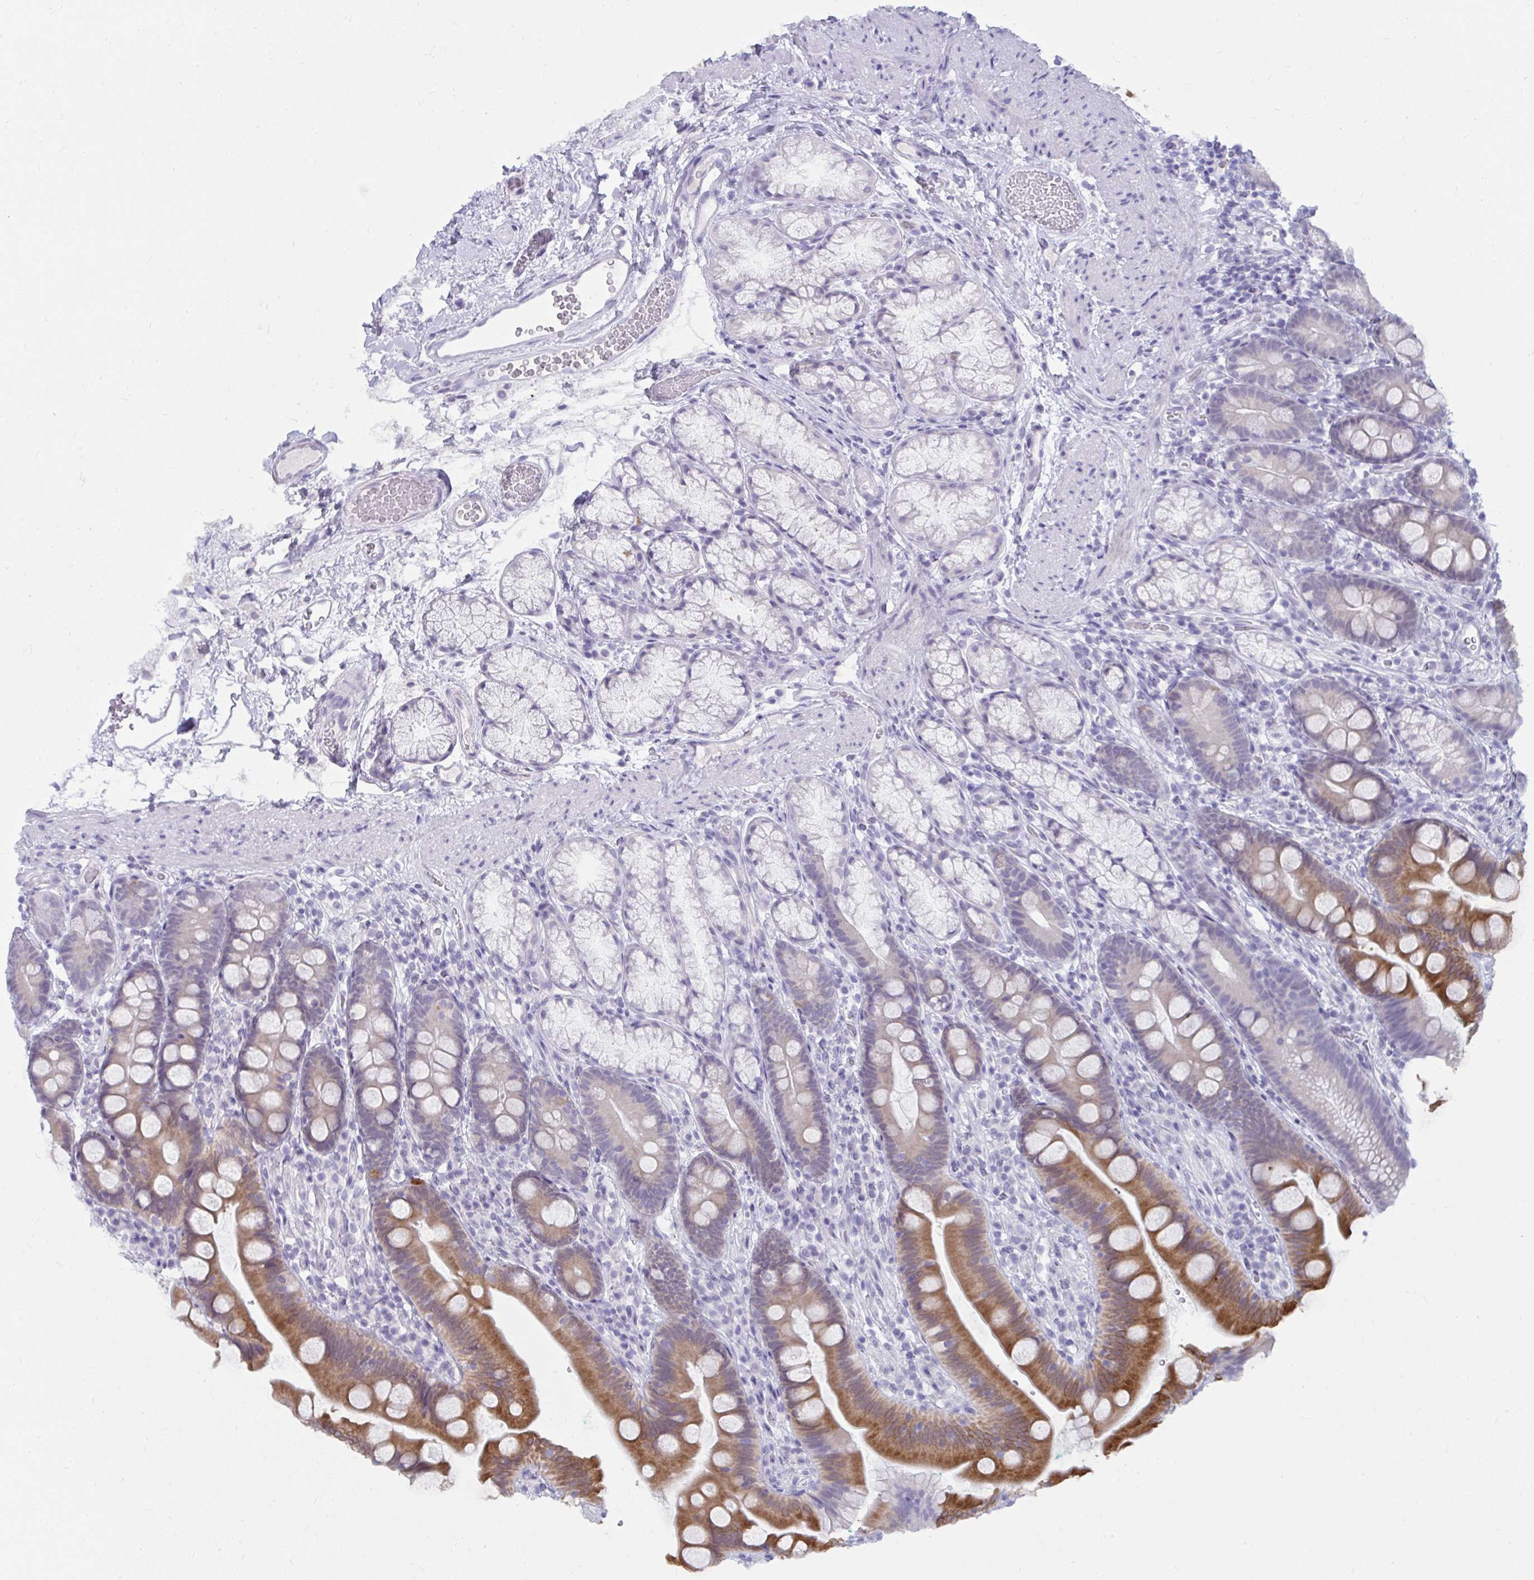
{"staining": {"intensity": "strong", "quantity": "25%-75%", "location": "cytoplasmic/membranous"}, "tissue": "duodenum", "cell_type": "Glandular cells", "image_type": "normal", "snomed": [{"axis": "morphology", "description": "Normal tissue, NOS"}, {"axis": "topography", "description": "Duodenum"}], "caption": "Immunohistochemical staining of benign duodenum demonstrates high levels of strong cytoplasmic/membranous staining in approximately 25%-75% of glandular cells.", "gene": "UGT3A2", "patient": {"sex": "female", "age": 67}}